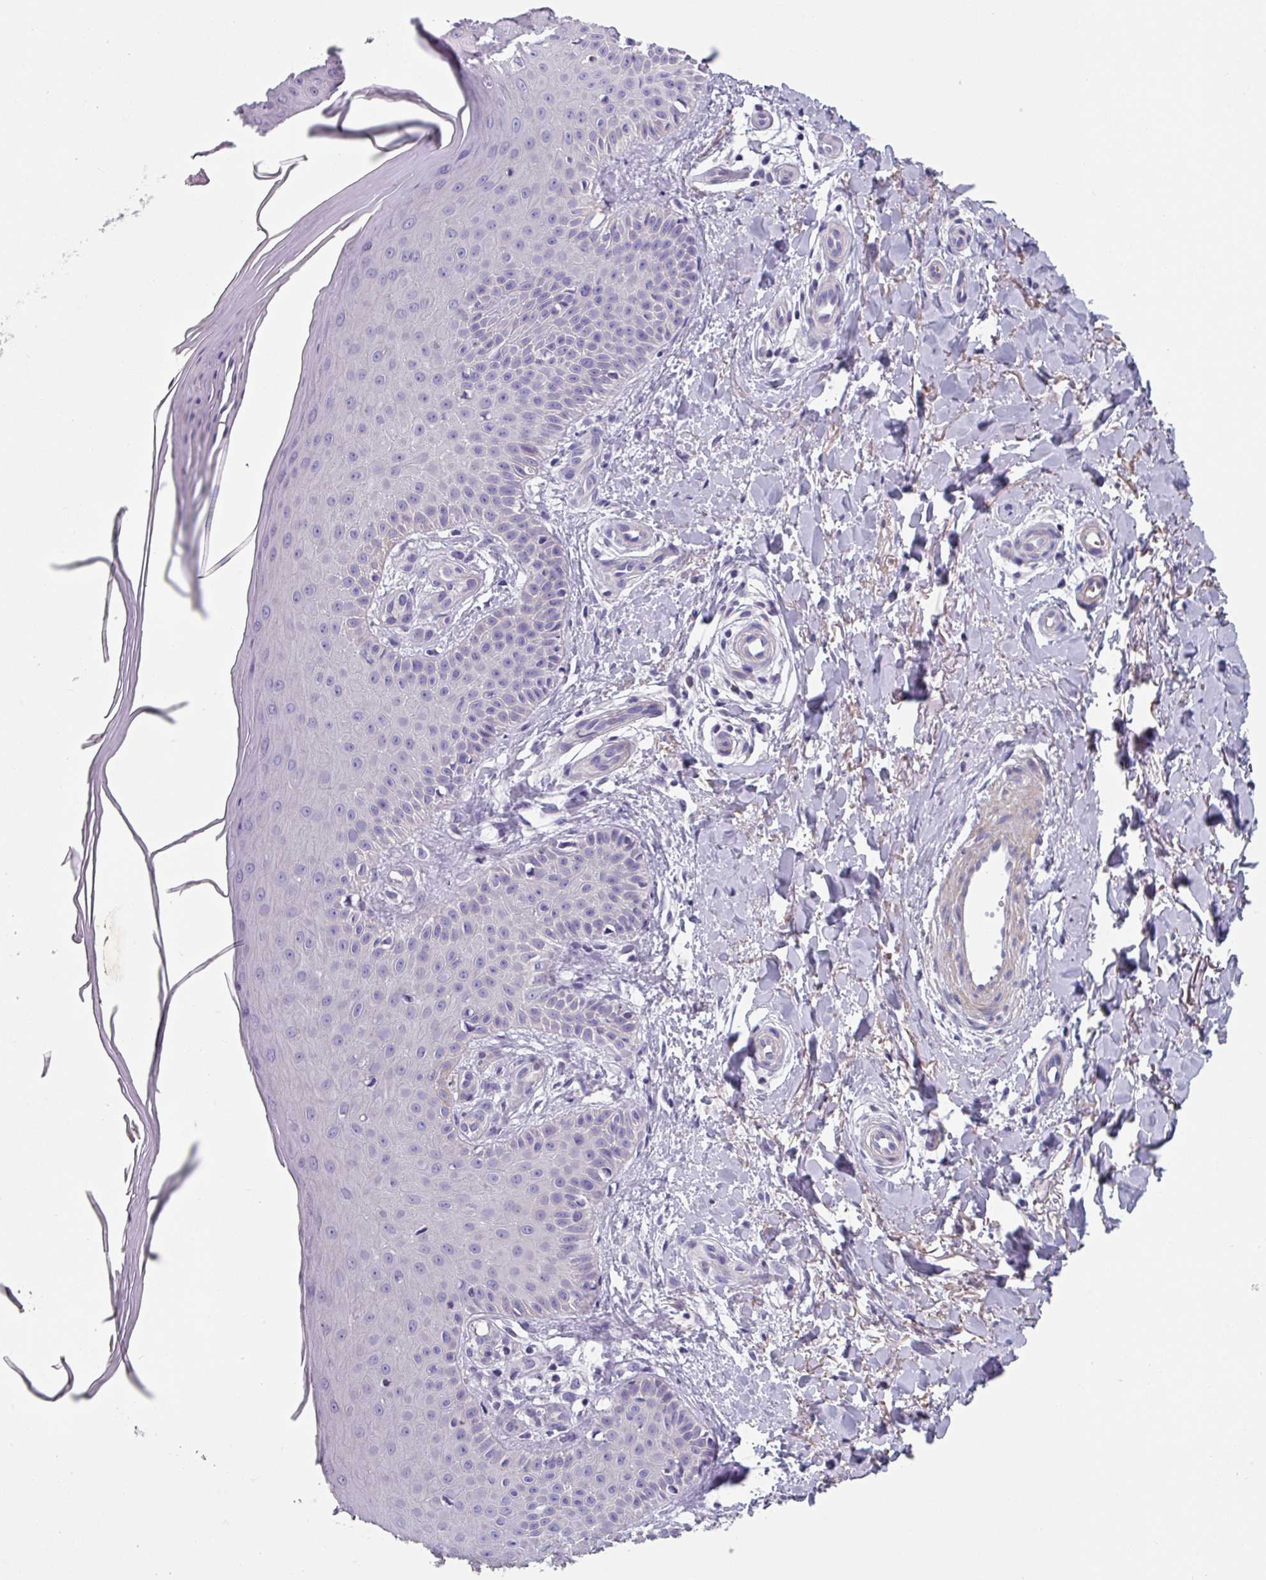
{"staining": {"intensity": "negative", "quantity": "none", "location": "none"}, "tissue": "skin", "cell_type": "Fibroblasts", "image_type": "normal", "snomed": [{"axis": "morphology", "description": "Normal tissue, NOS"}, {"axis": "topography", "description": "Skin"}], "caption": "This micrograph is of normal skin stained with immunohistochemistry (IHC) to label a protein in brown with the nuclei are counter-stained blue. There is no staining in fibroblasts. The staining is performed using DAB (3,3'-diaminobenzidine) brown chromogen with nuclei counter-stained in using hematoxylin.", "gene": "TMEM132A", "patient": {"sex": "male", "age": 81}}